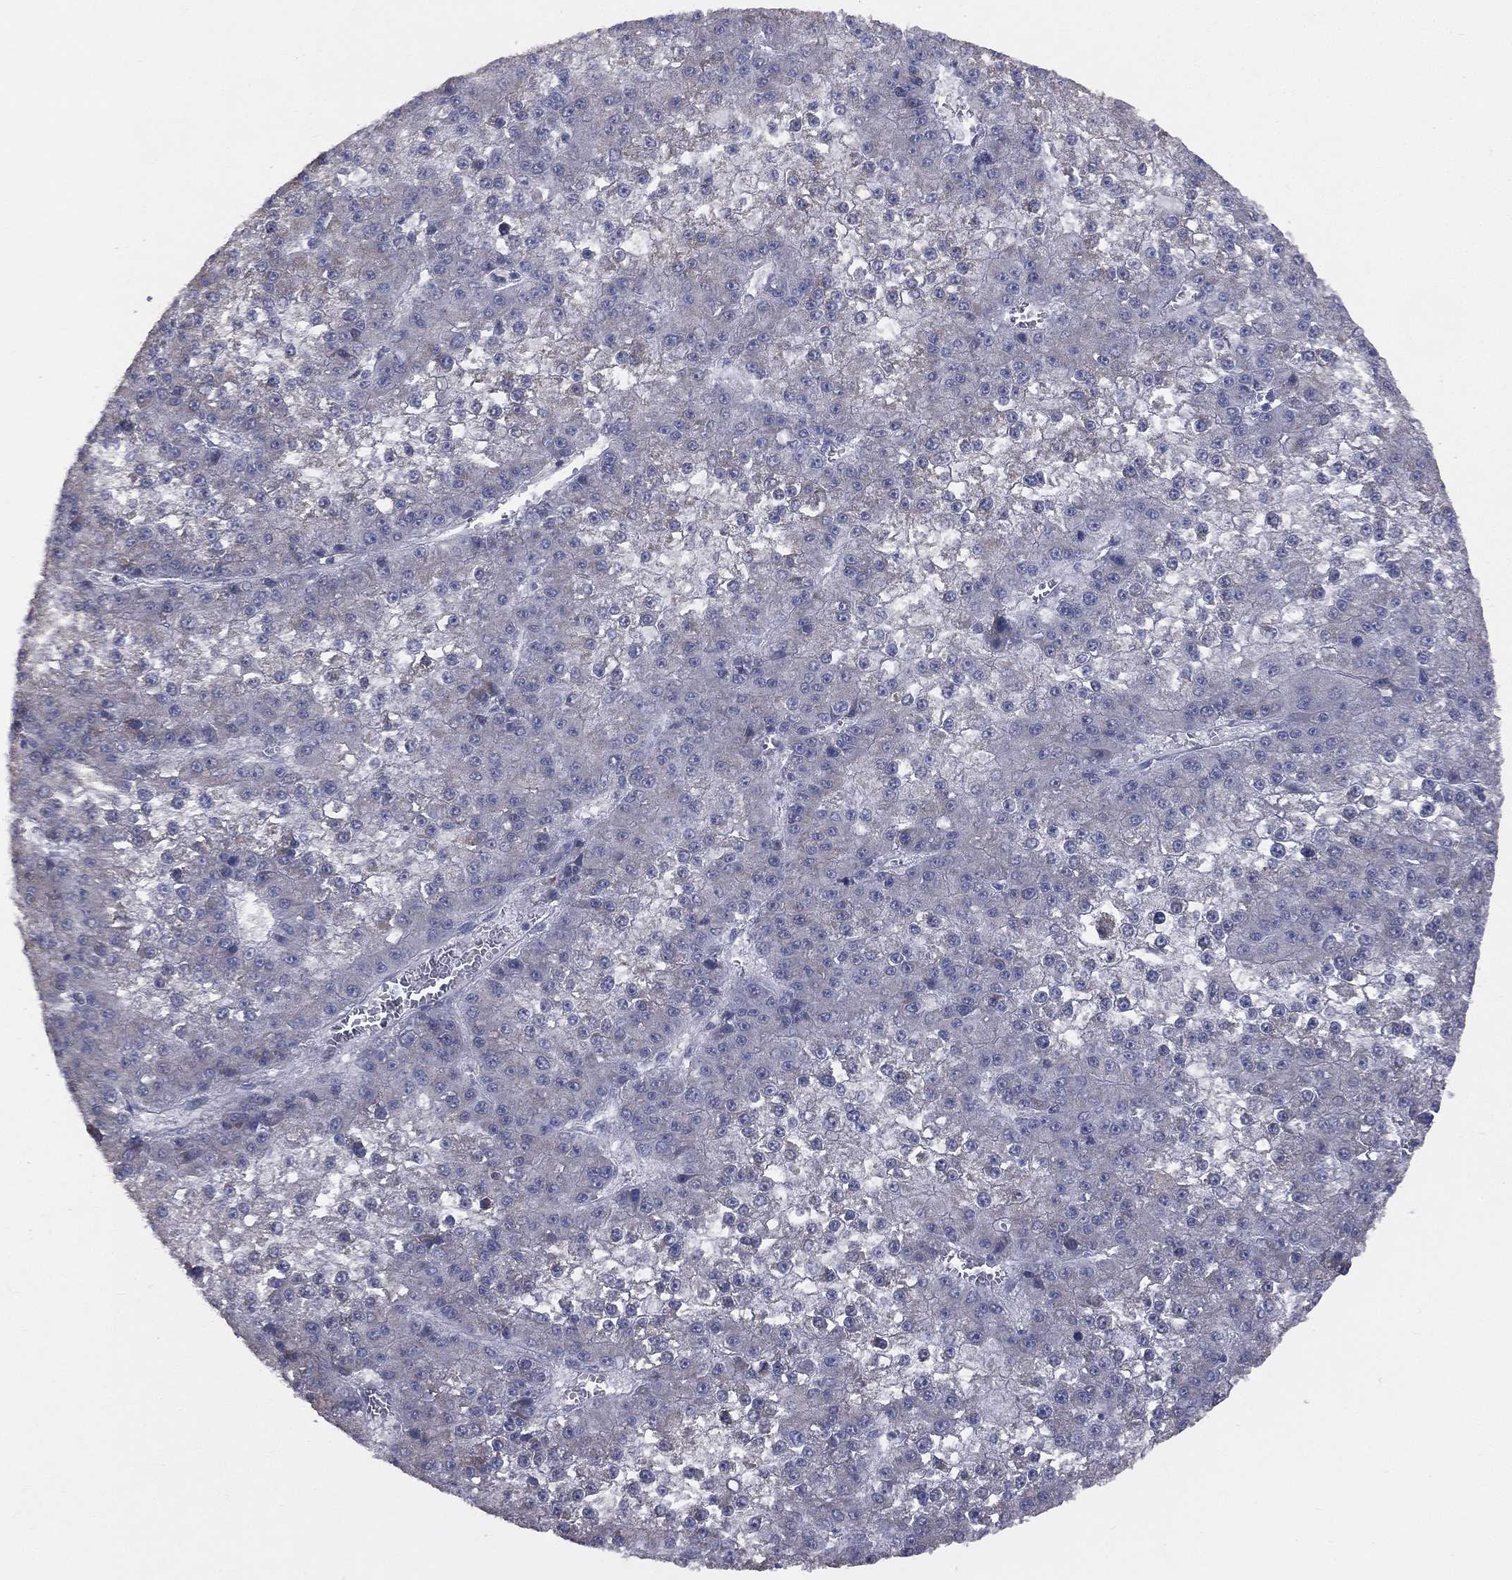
{"staining": {"intensity": "negative", "quantity": "none", "location": "none"}, "tissue": "liver cancer", "cell_type": "Tumor cells", "image_type": "cancer", "snomed": [{"axis": "morphology", "description": "Carcinoma, Hepatocellular, NOS"}, {"axis": "topography", "description": "Liver"}], "caption": "Tumor cells show no significant positivity in hepatocellular carcinoma (liver).", "gene": "DMKN", "patient": {"sex": "female", "age": 73}}